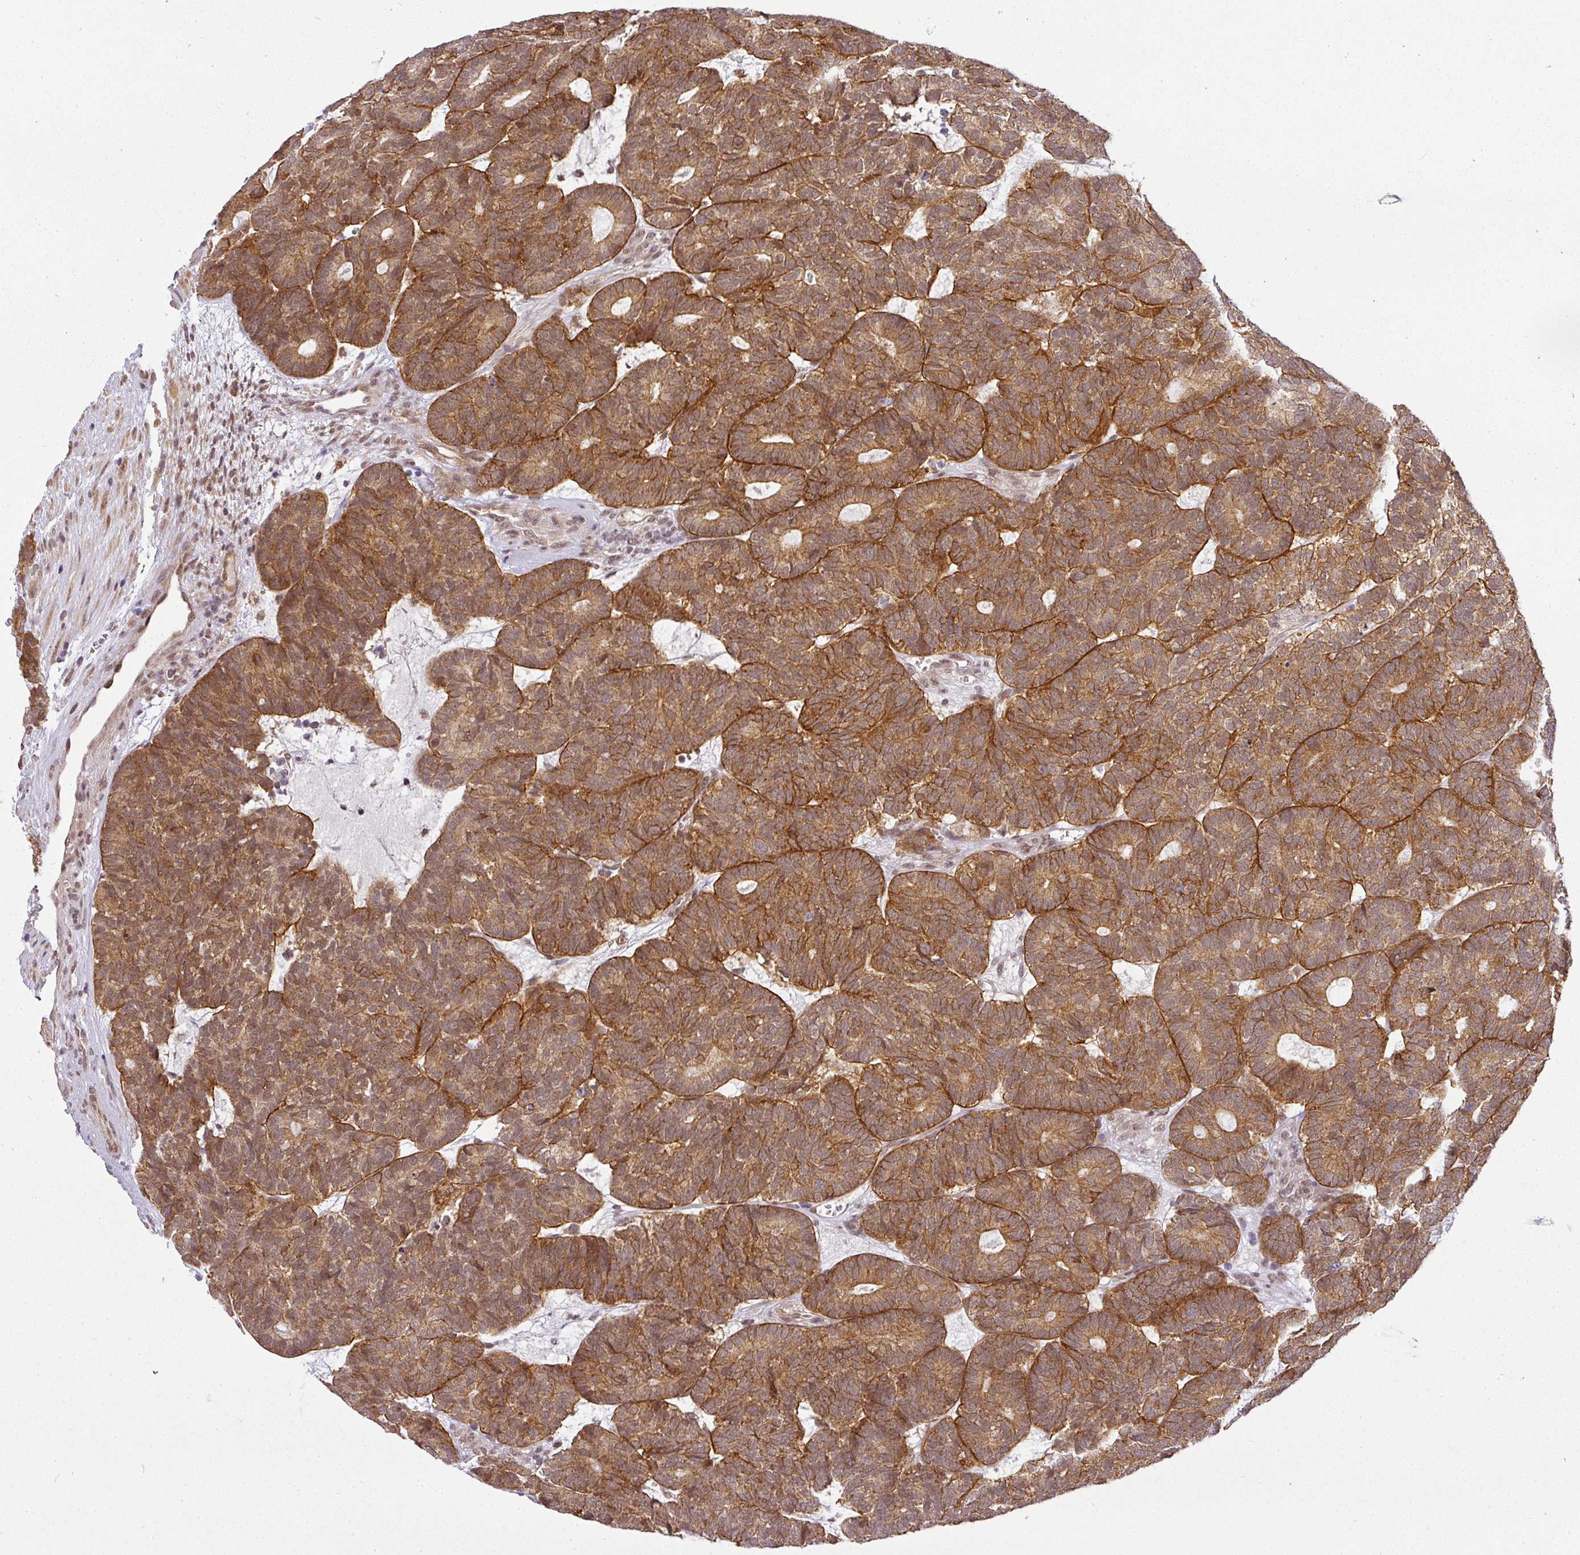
{"staining": {"intensity": "strong", "quantity": ">75%", "location": "cytoplasmic/membranous,nuclear"}, "tissue": "head and neck cancer", "cell_type": "Tumor cells", "image_type": "cancer", "snomed": [{"axis": "morphology", "description": "Adenocarcinoma, NOS"}, {"axis": "topography", "description": "Head-Neck"}], "caption": "Immunohistochemical staining of head and neck cancer reveals high levels of strong cytoplasmic/membranous and nuclear protein positivity in about >75% of tumor cells.", "gene": "C1orf226", "patient": {"sex": "female", "age": 81}}